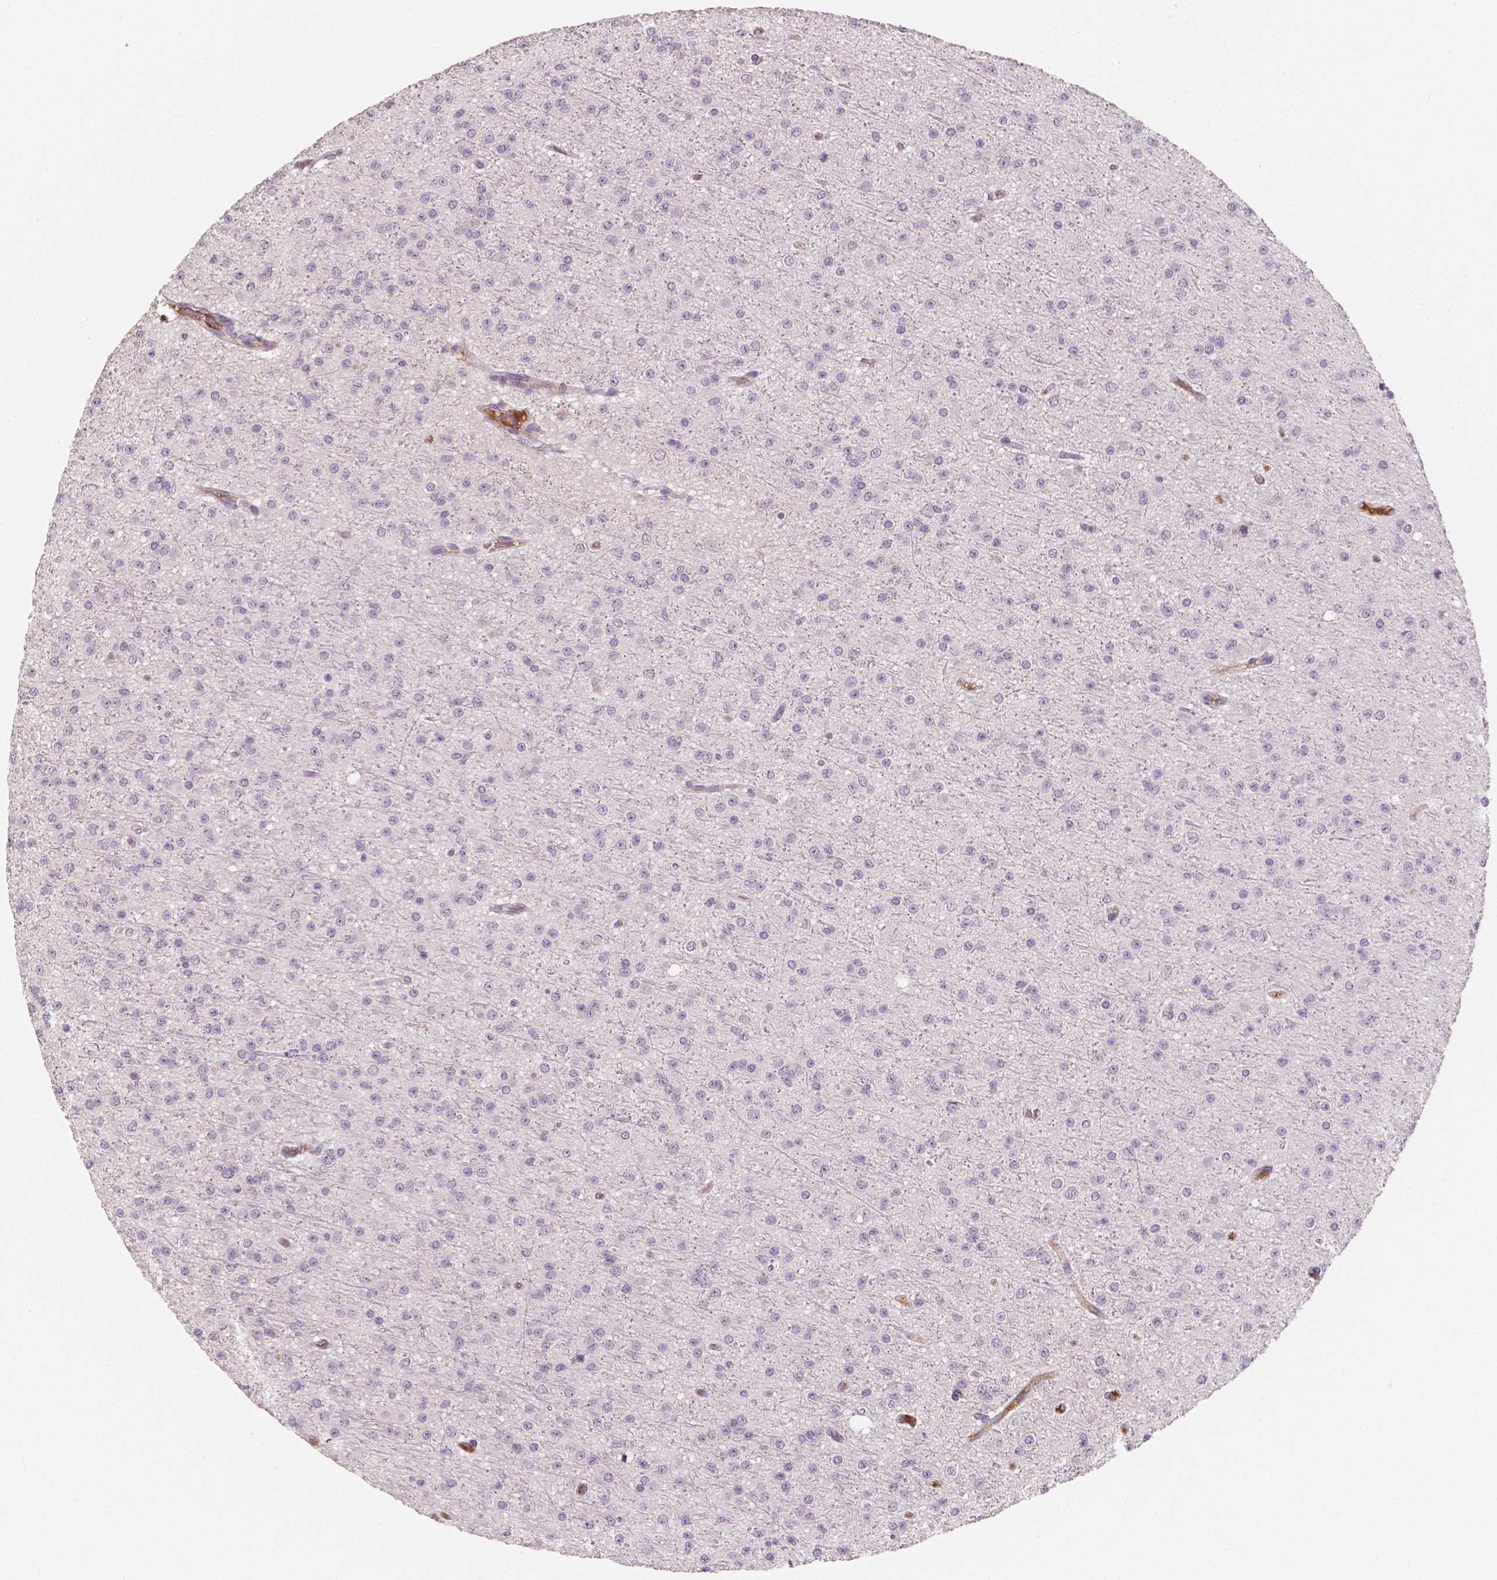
{"staining": {"intensity": "negative", "quantity": "none", "location": "none"}, "tissue": "glioma", "cell_type": "Tumor cells", "image_type": "cancer", "snomed": [{"axis": "morphology", "description": "Glioma, malignant, Low grade"}, {"axis": "topography", "description": "Brain"}], "caption": "The immunohistochemistry micrograph has no significant staining in tumor cells of glioma tissue.", "gene": "APOA4", "patient": {"sex": "male", "age": 27}}